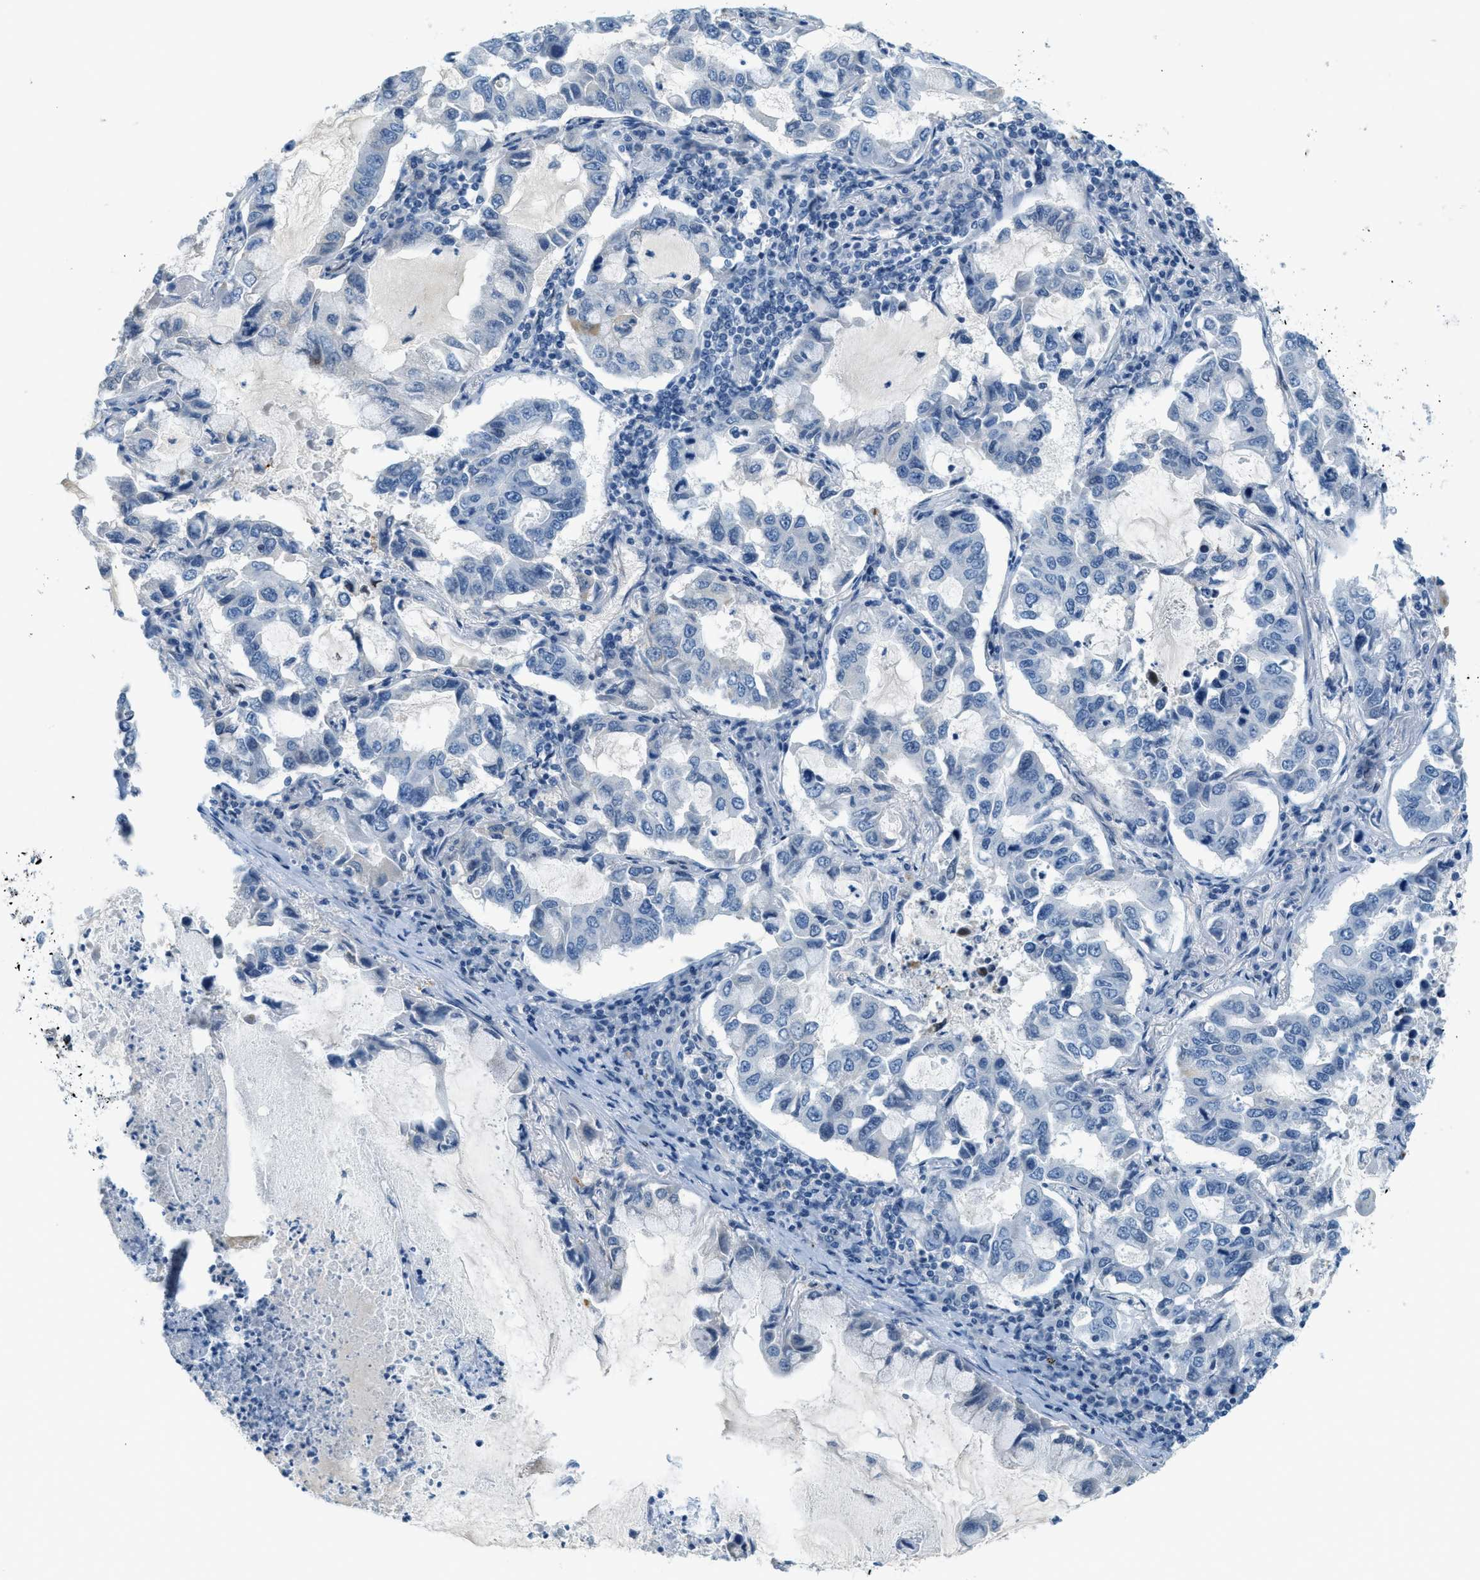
{"staining": {"intensity": "negative", "quantity": "none", "location": "none"}, "tissue": "lung cancer", "cell_type": "Tumor cells", "image_type": "cancer", "snomed": [{"axis": "morphology", "description": "Adenocarcinoma, NOS"}, {"axis": "topography", "description": "Lung"}], "caption": "Protein analysis of adenocarcinoma (lung) displays no significant expression in tumor cells.", "gene": "CYP4X1", "patient": {"sex": "male", "age": 64}}